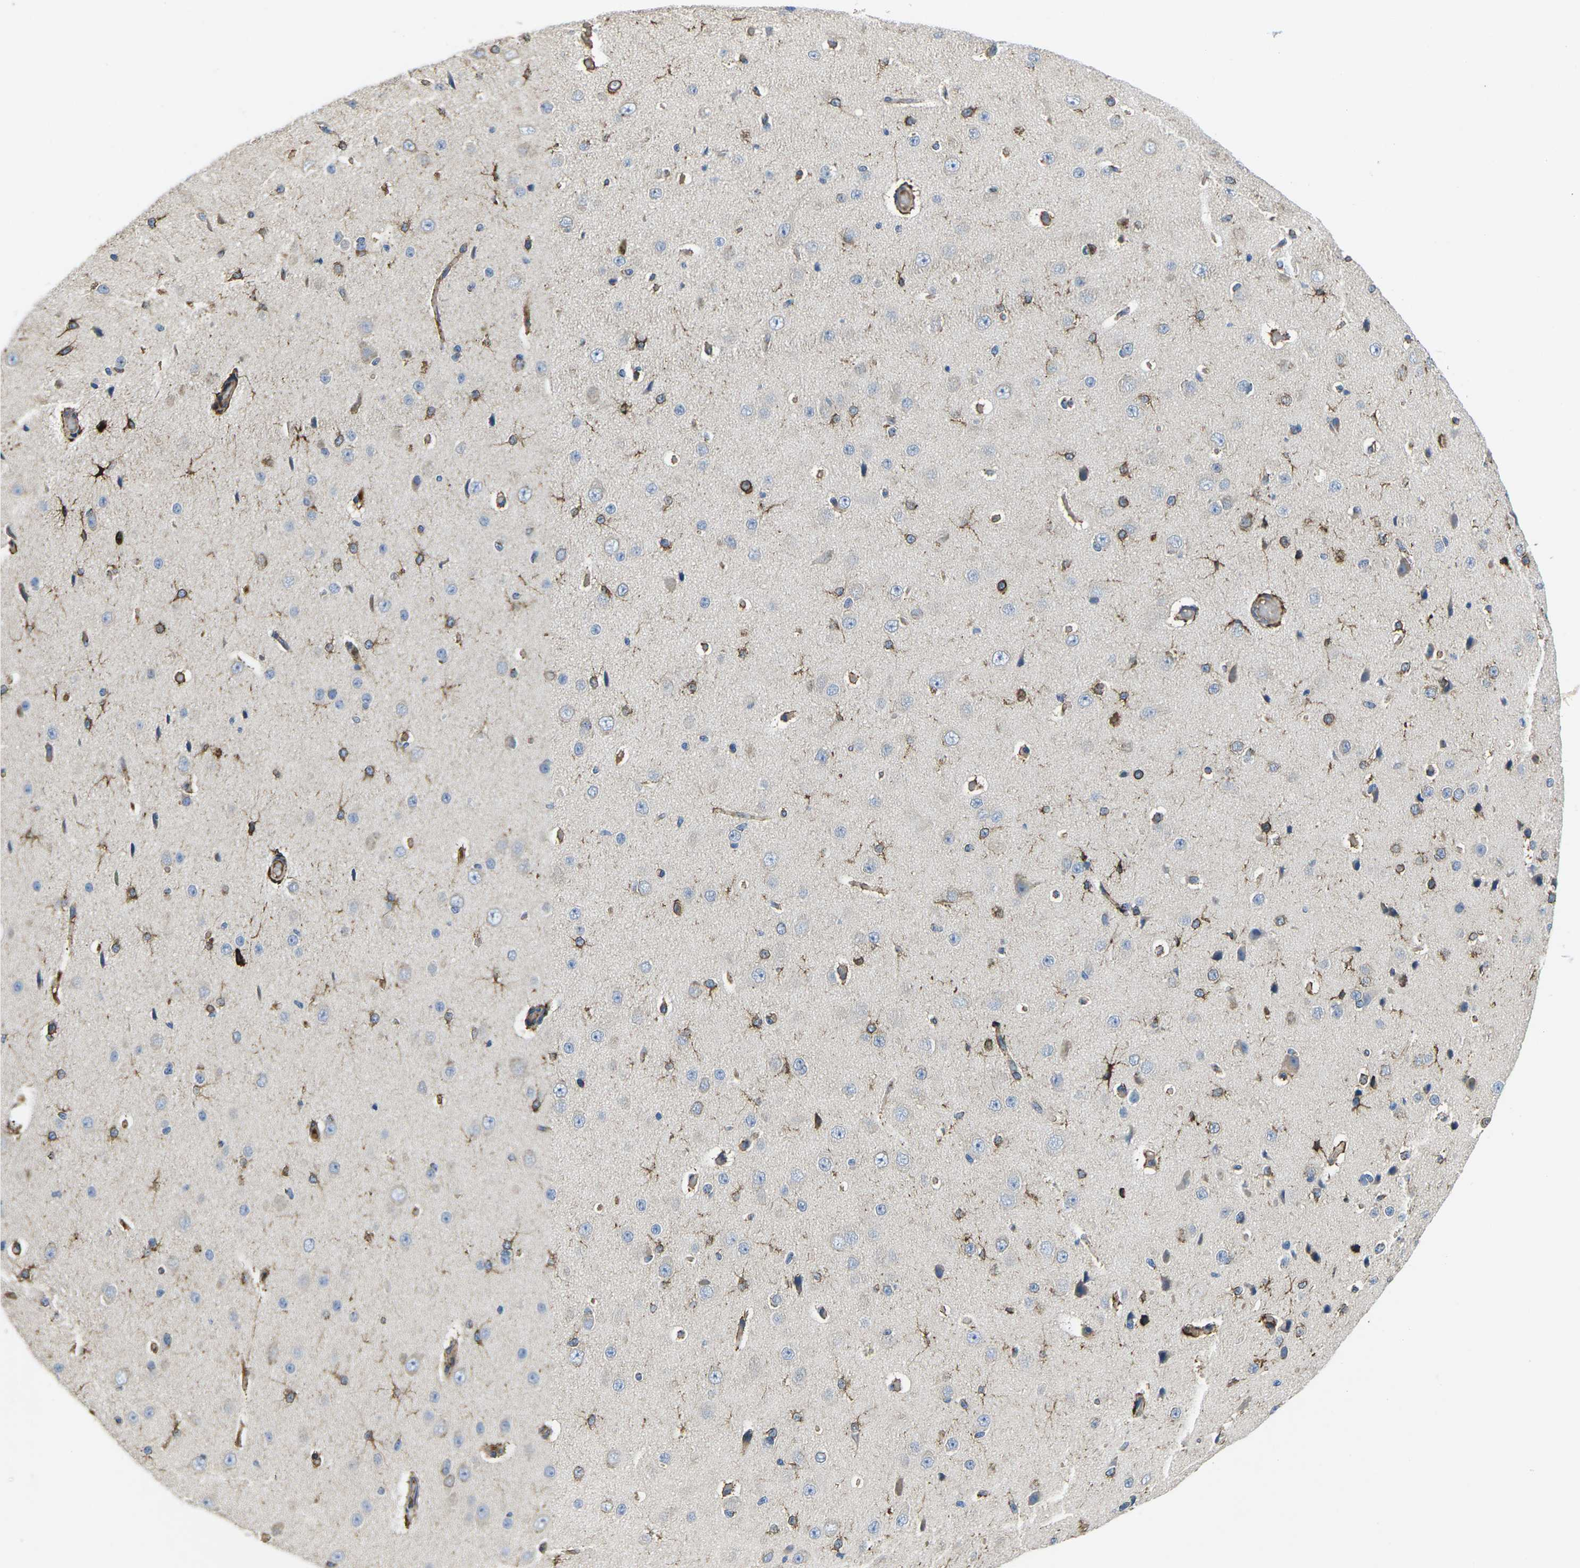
{"staining": {"intensity": "moderate", "quantity": "25%-75%", "location": "cytoplasmic/membranous"}, "tissue": "cerebral cortex", "cell_type": "Endothelial cells", "image_type": "normal", "snomed": [{"axis": "morphology", "description": "Normal tissue, NOS"}, {"axis": "morphology", "description": "Developmental malformation"}, {"axis": "topography", "description": "Cerebral cortex"}], "caption": "Immunohistochemical staining of unremarkable human cerebral cortex displays medium levels of moderate cytoplasmic/membranous expression in approximately 25%-75% of endothelial cells.", "gene": "PDZD8", "patient": {"sex": "female", "age": 30}}